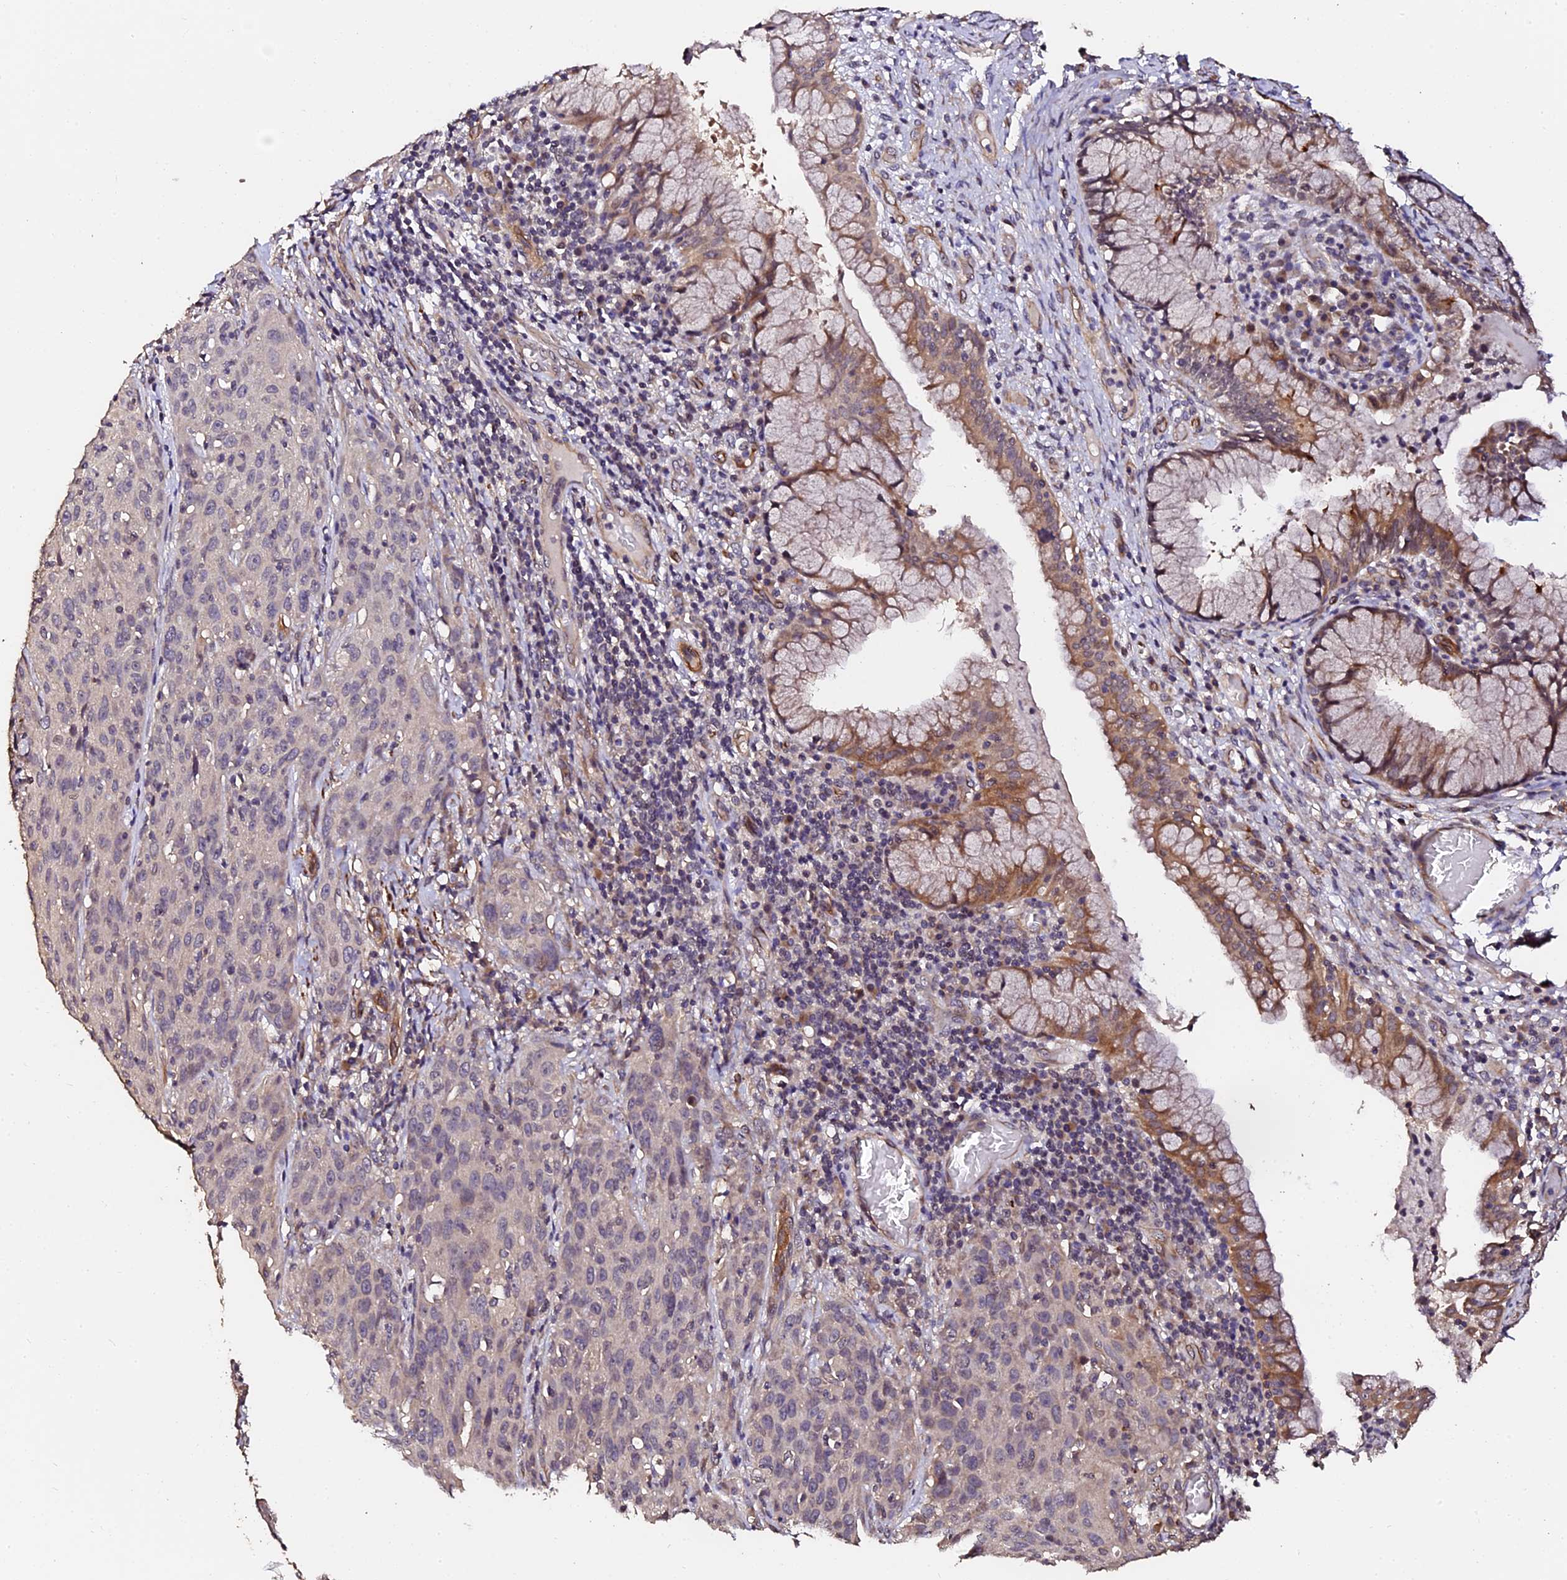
{"staining": {"intensity": "weak", "quantity": "<25%", "location": "cytoplasmic/membranous,nuclear"}, "tissue": "cervical cancer", "cell_type": "Tumor cells", "image_type": "cancer", "snomed": [{"axis": "morphology", "description": "Squamous cell carcinoma, NOS"}, {"axis": "topography", "description": "Cervix"}], "caption": "Immunohistochemistry (IHC) micrograph of neoplastic tissue: human cervical cancer (squamous cell carcinoma) stained with DAB demonstrates no significant protein positivity in tumor cells.", "gene": "TDO2", "patient": {"sex": "female", "age": 50}}